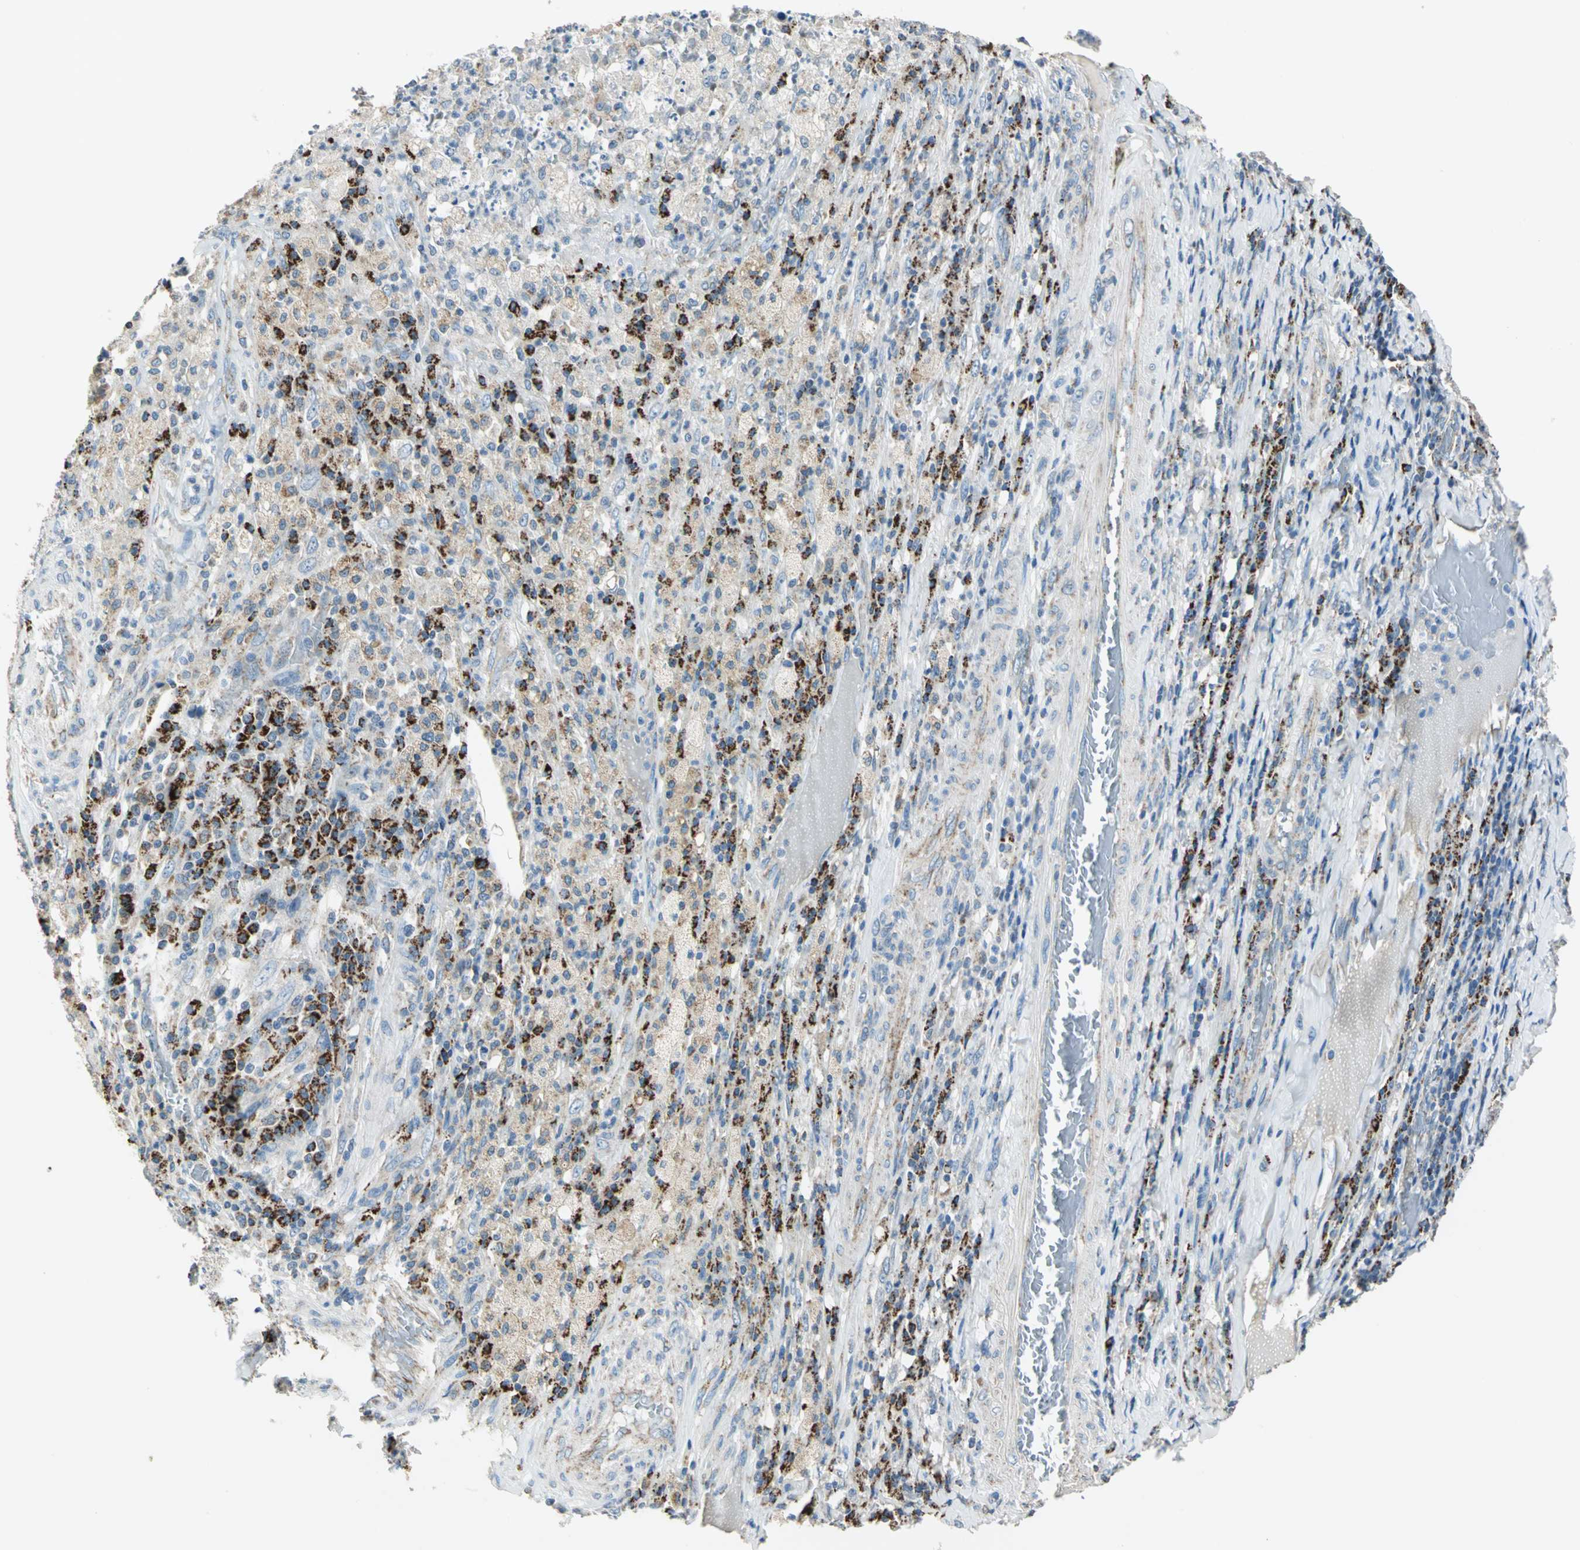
{"staining": {"intensity": "weak", "quantity": "25%-75%", "location": "cytoplasmic/membranous"}, "tissue": "testis cancer", "cell_type": "Tumor cells", "image_type": "cancer", "snomed": [{"axis": "morphology", "description": "Necrosis, NOS"}, {"axis": "morphology", "description": "Carcinoma, Embryonal, NOS"}, {"axis": "topography", "description": "Testis"}], "caption": "Protein expression analysis of human testis cancer reveals weak cytoplasmic/membranous staining in approximately 25%-75% of tumor cells. (DAB IHC, brown staining for protein, blue staining for nuclei).", "gene": "ACADM", "patient": {"sex": "male", "age": 19}}